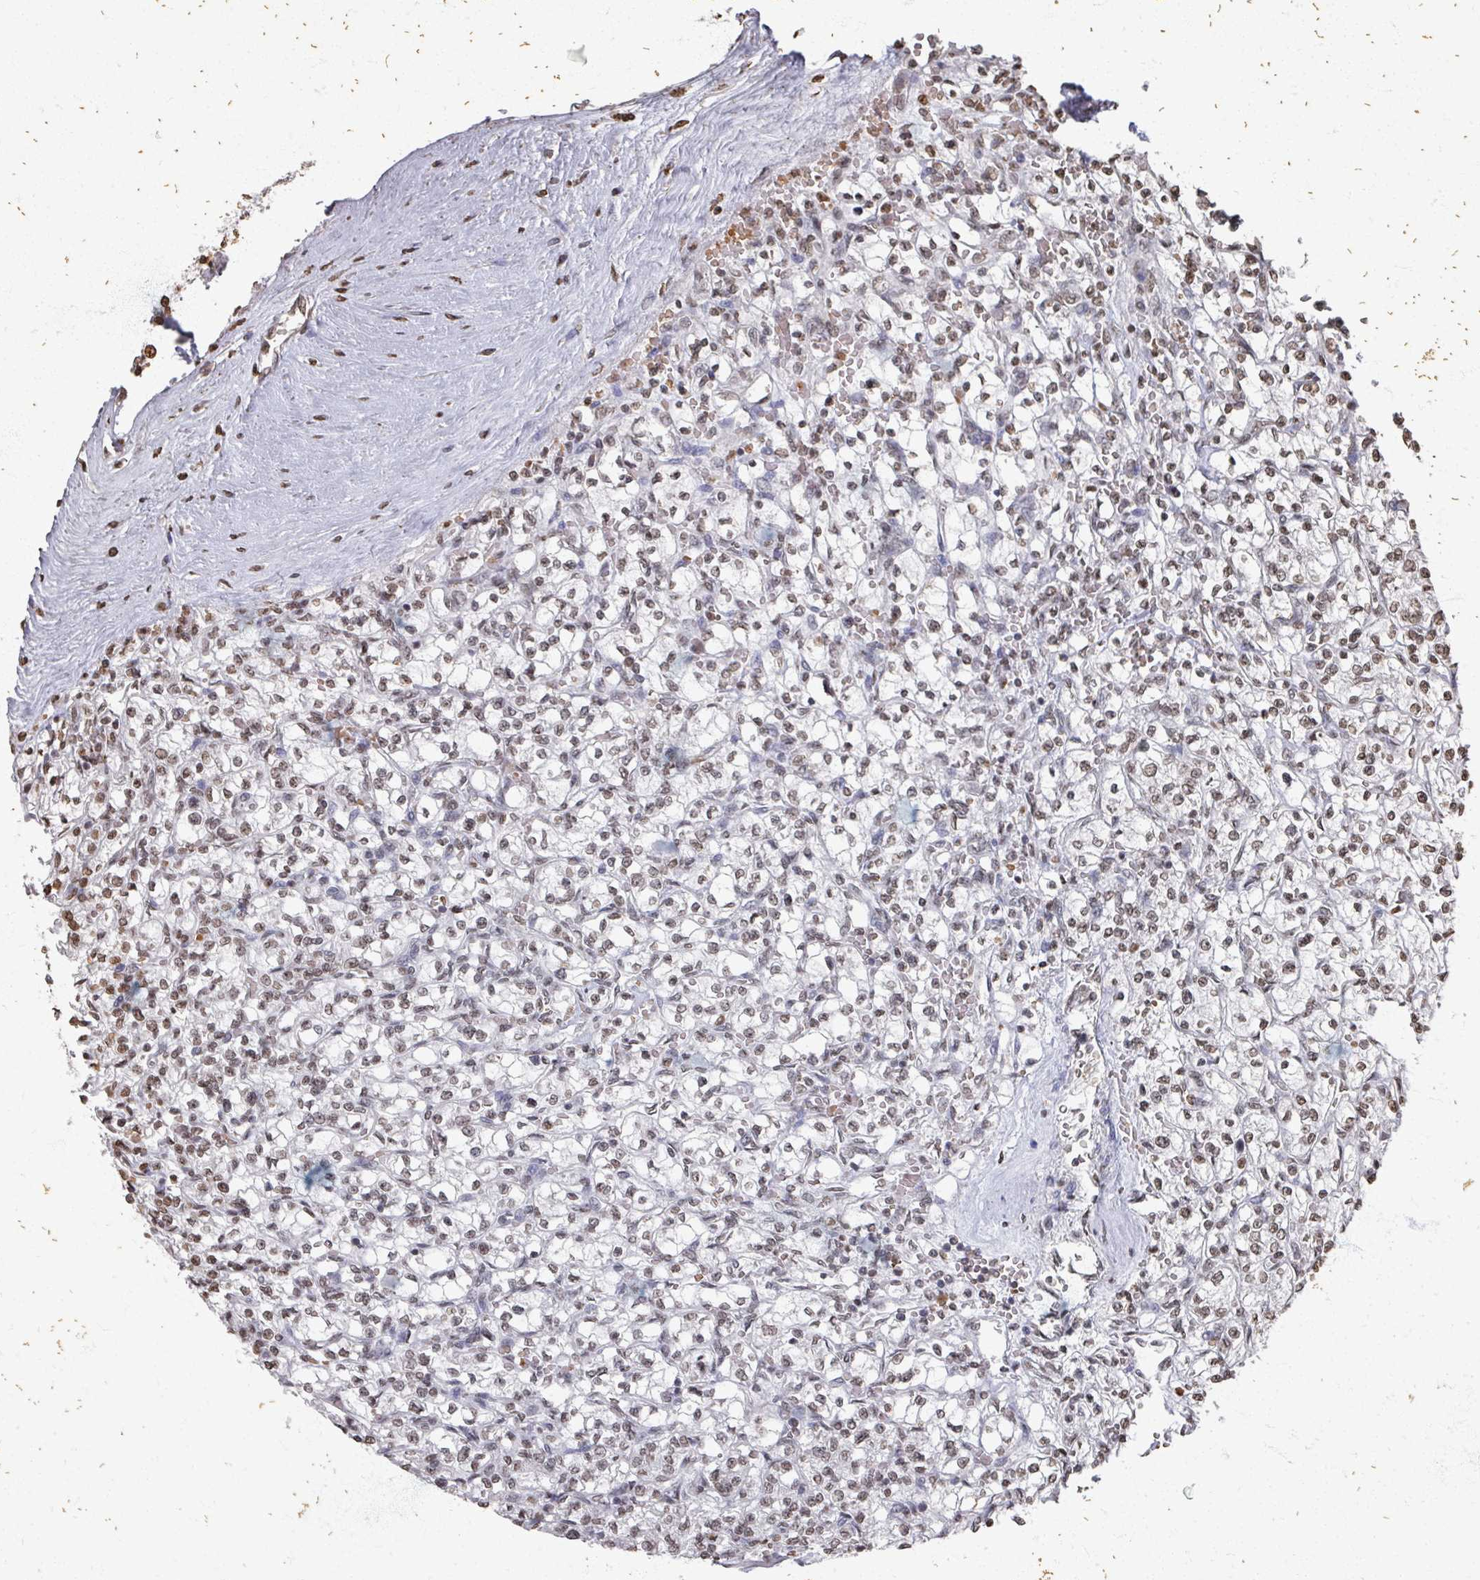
{"staining": {"intensity": "weak", "quantity": "25%-75%", "location": "nuclear"}, "tissue": "renal cancer", "cell_type": "Tumor cells", "image_type": "cancer", "snomed": [{"axis": "morphology", "description": "Adenocarcinoma, NOS"}, {"axis": "topography", "description": "Kidney"}], "caption": "A micrograph of human renal adenocarcinoma stained for a protein shows weak nuclear brown staining in tumor cells.", "gene": "DCUN1D5", "patient": {"sex": "female", "age": 64}}